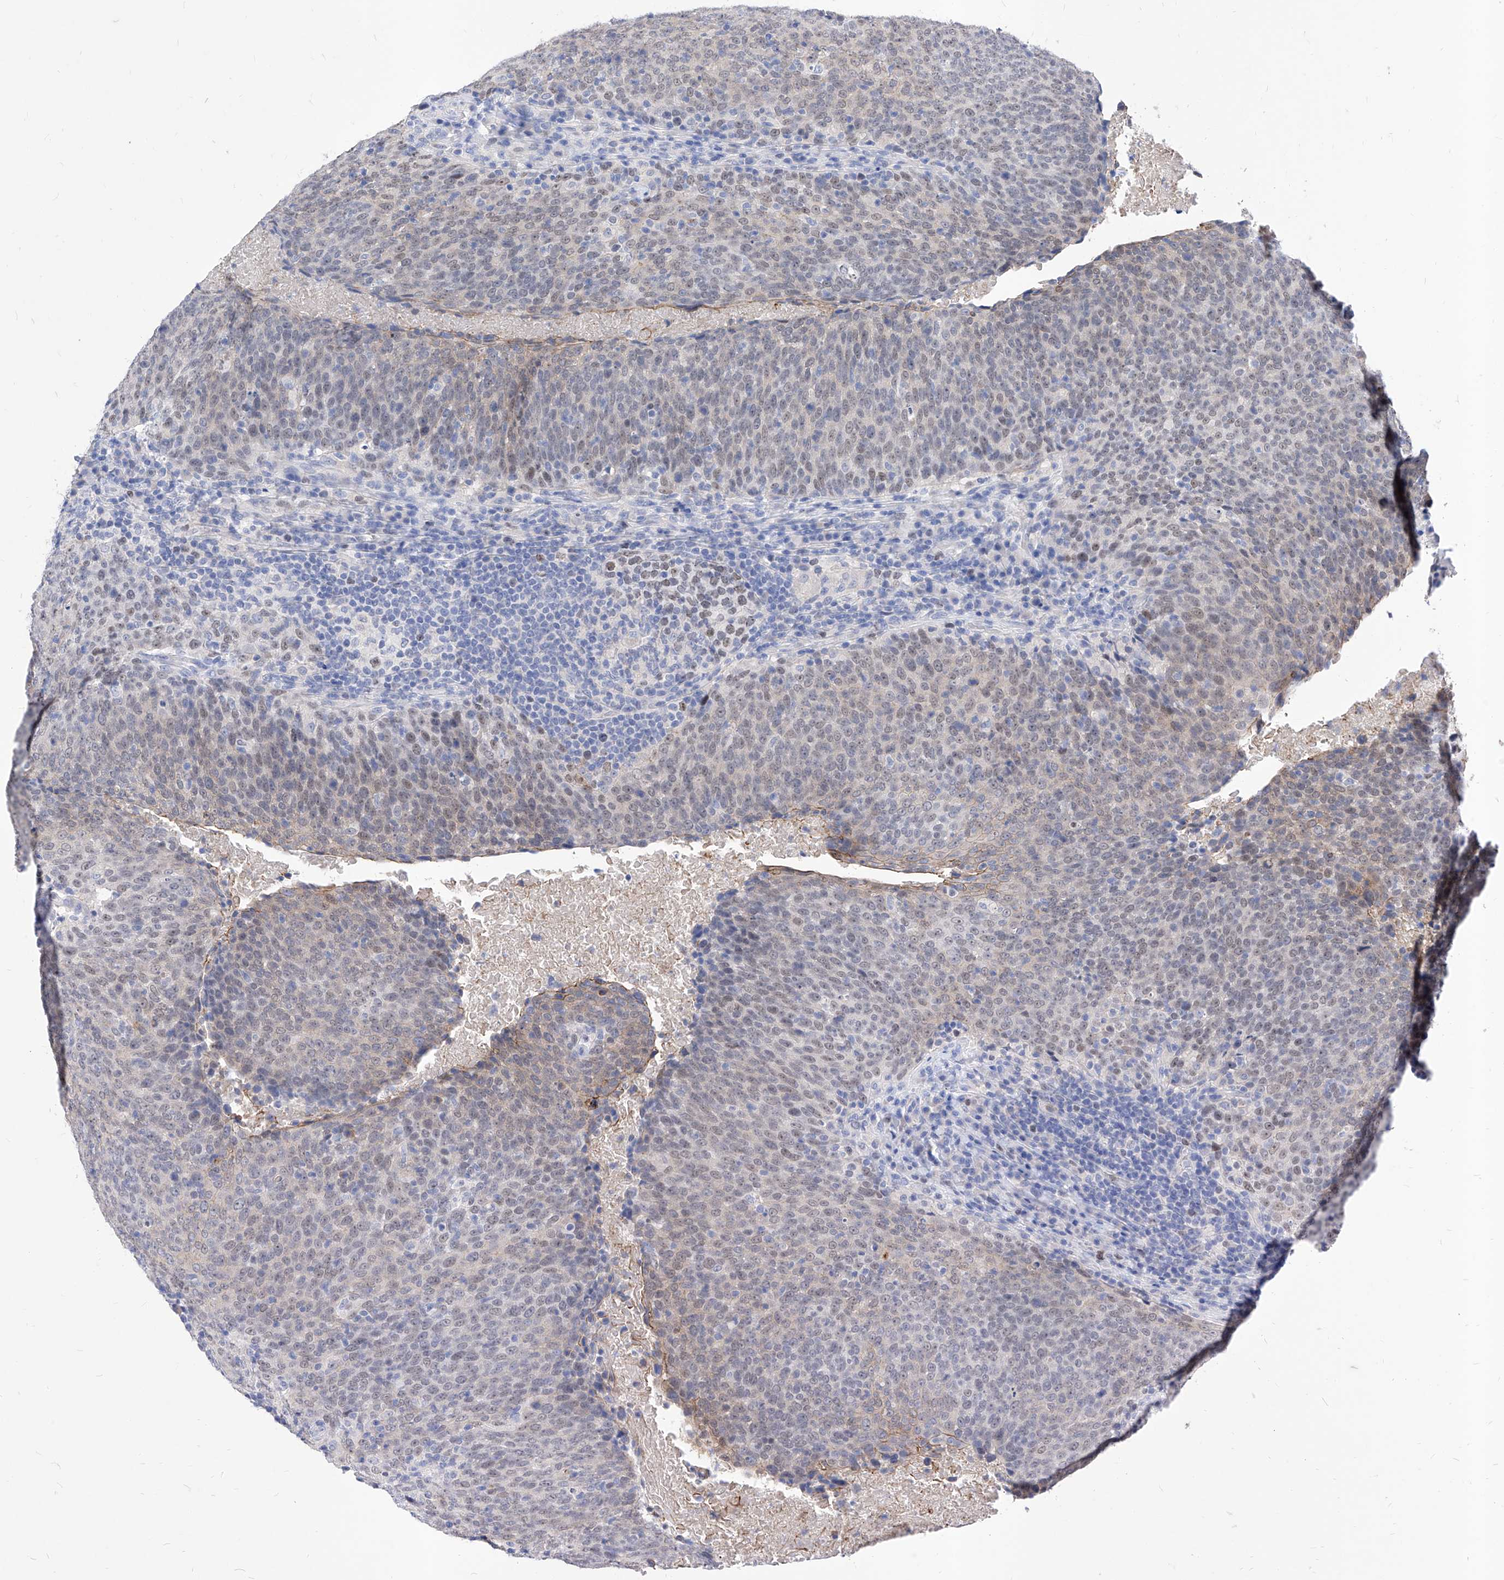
{"staining": {"intensity": "weak", "quantity": "25%-75%", "location": "cytoplasmic/membranous,nuclear"}, "tissue": "head and neck cancer", "cell_type": "Tumor cells", "image_type": "cancer", "snomed": [{"axis": "morphology", "description": "Squamous cell carcinoma, NOS"}, {"axis": "morphology", "description": "Squamous cell carcinoma, metastatic, NOS"}, {"axis": "topography", "description": "Lymph node"}, {"axis": "topography", "description": "Head-Neck"}], "caption": "Approximately 25%-75% of tumor cells in human head and neck squamous cell carcinoma demonstrate weak cytoplasmic/membranous and nuclear protein positivity as visualized by brown immunohistochemical staining.", "gene": "VAX1", "patient": {"sex": "male", "age": 62}}